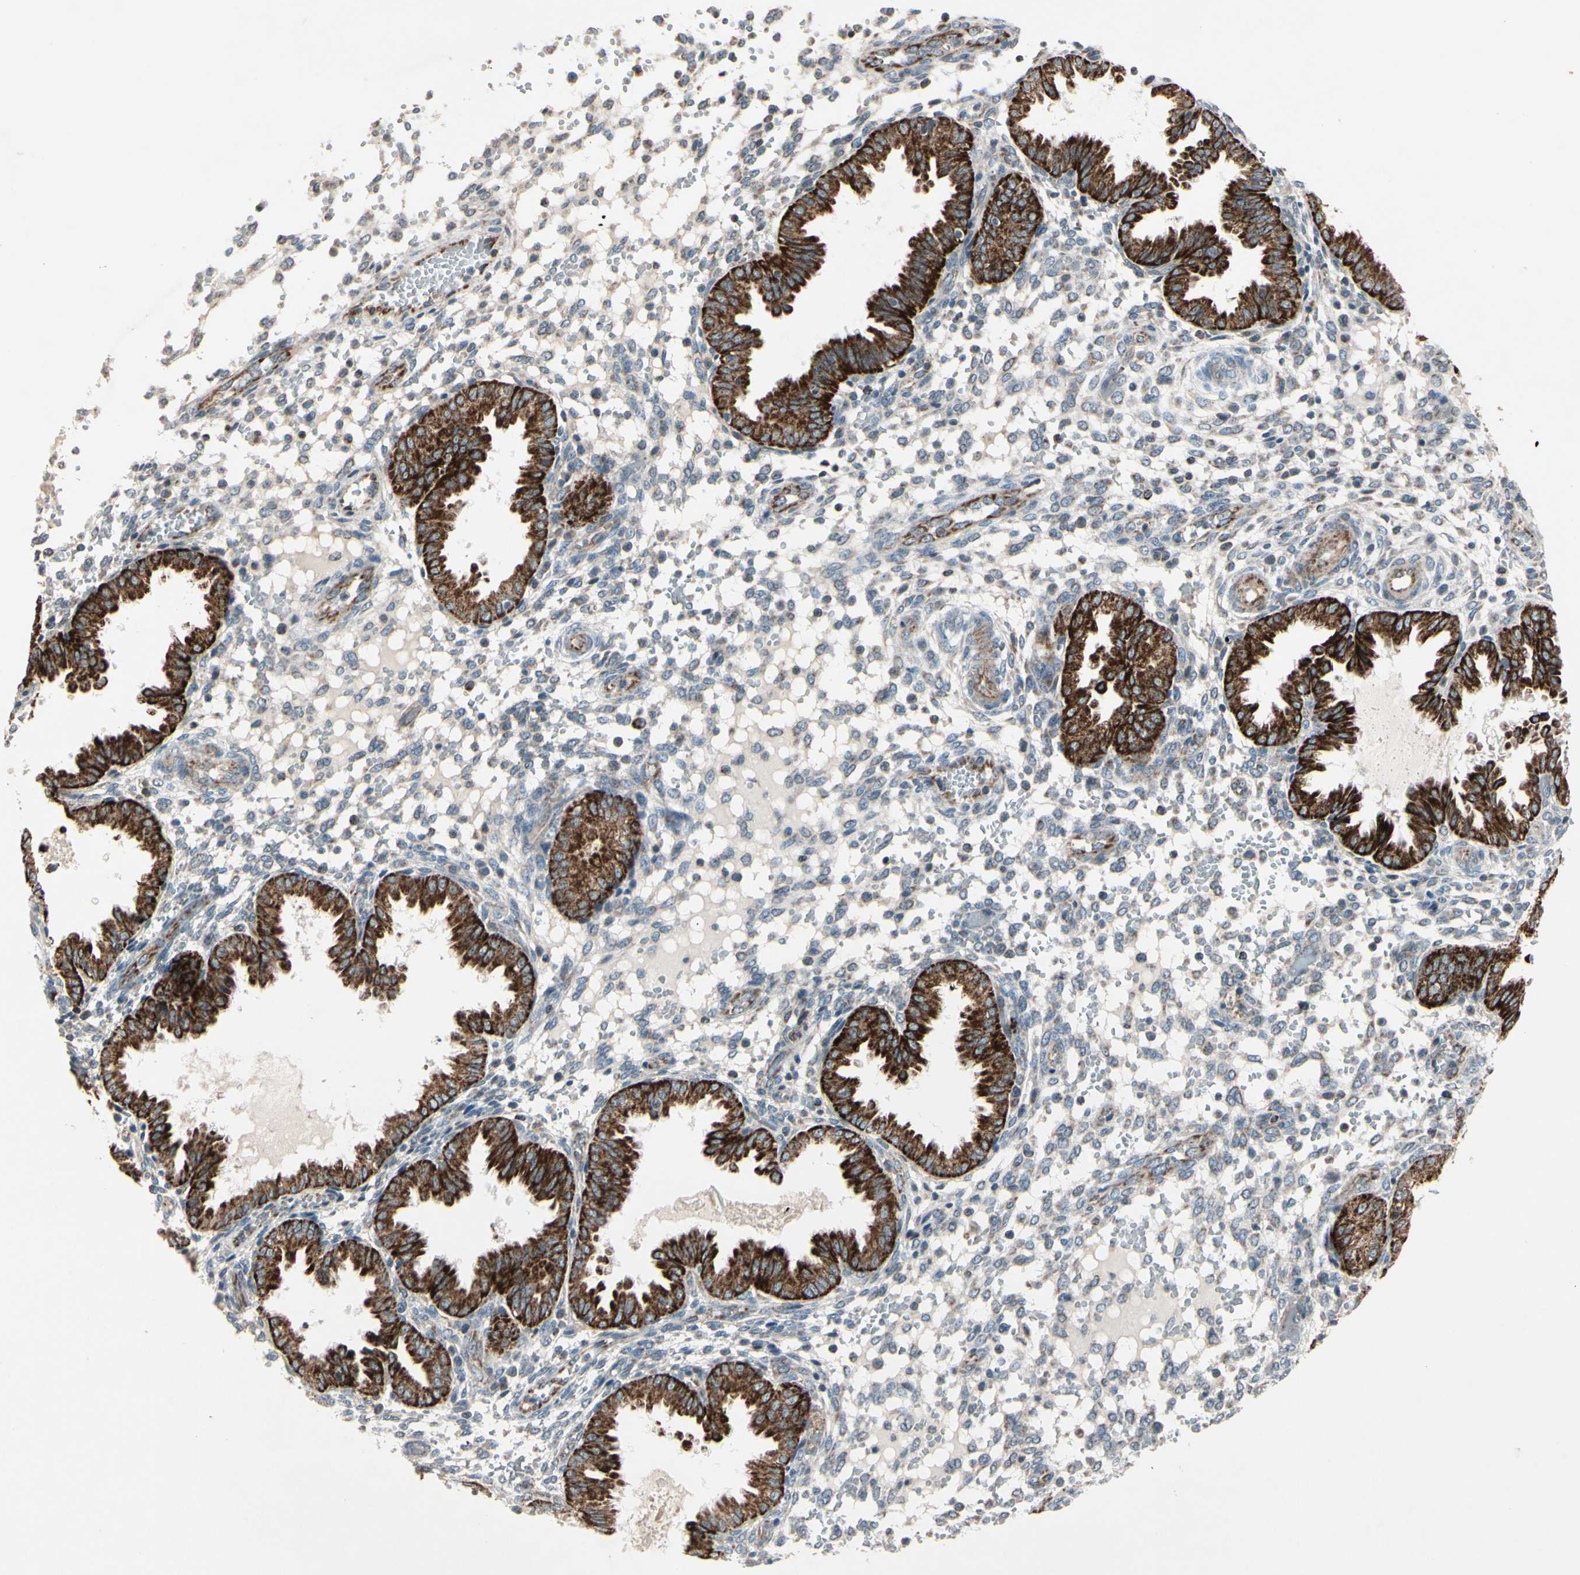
{"staining": {"intensity": "weak", "quantity": ">75%", "location": "cytoplasmic/membranous"}, "tissue": "endometrium", "cell_type": "Cells in endometrial stroma", "image_type": "normal", "snomed": [{"axis": "morphology", "description": "Normal tissue, NOS"}, {"axis": "topography", "description": "Endometrium"}], "caption": "The histopathology image demonstrates immunohistochemical staining of unremarkable endometrium. There is weak cytoplasmic/membranous positivity is appreciated in about >75% of cells in endometrial stroma.", "gene": "CPT1A", "patient": {"sex": "female", "age": 33}}